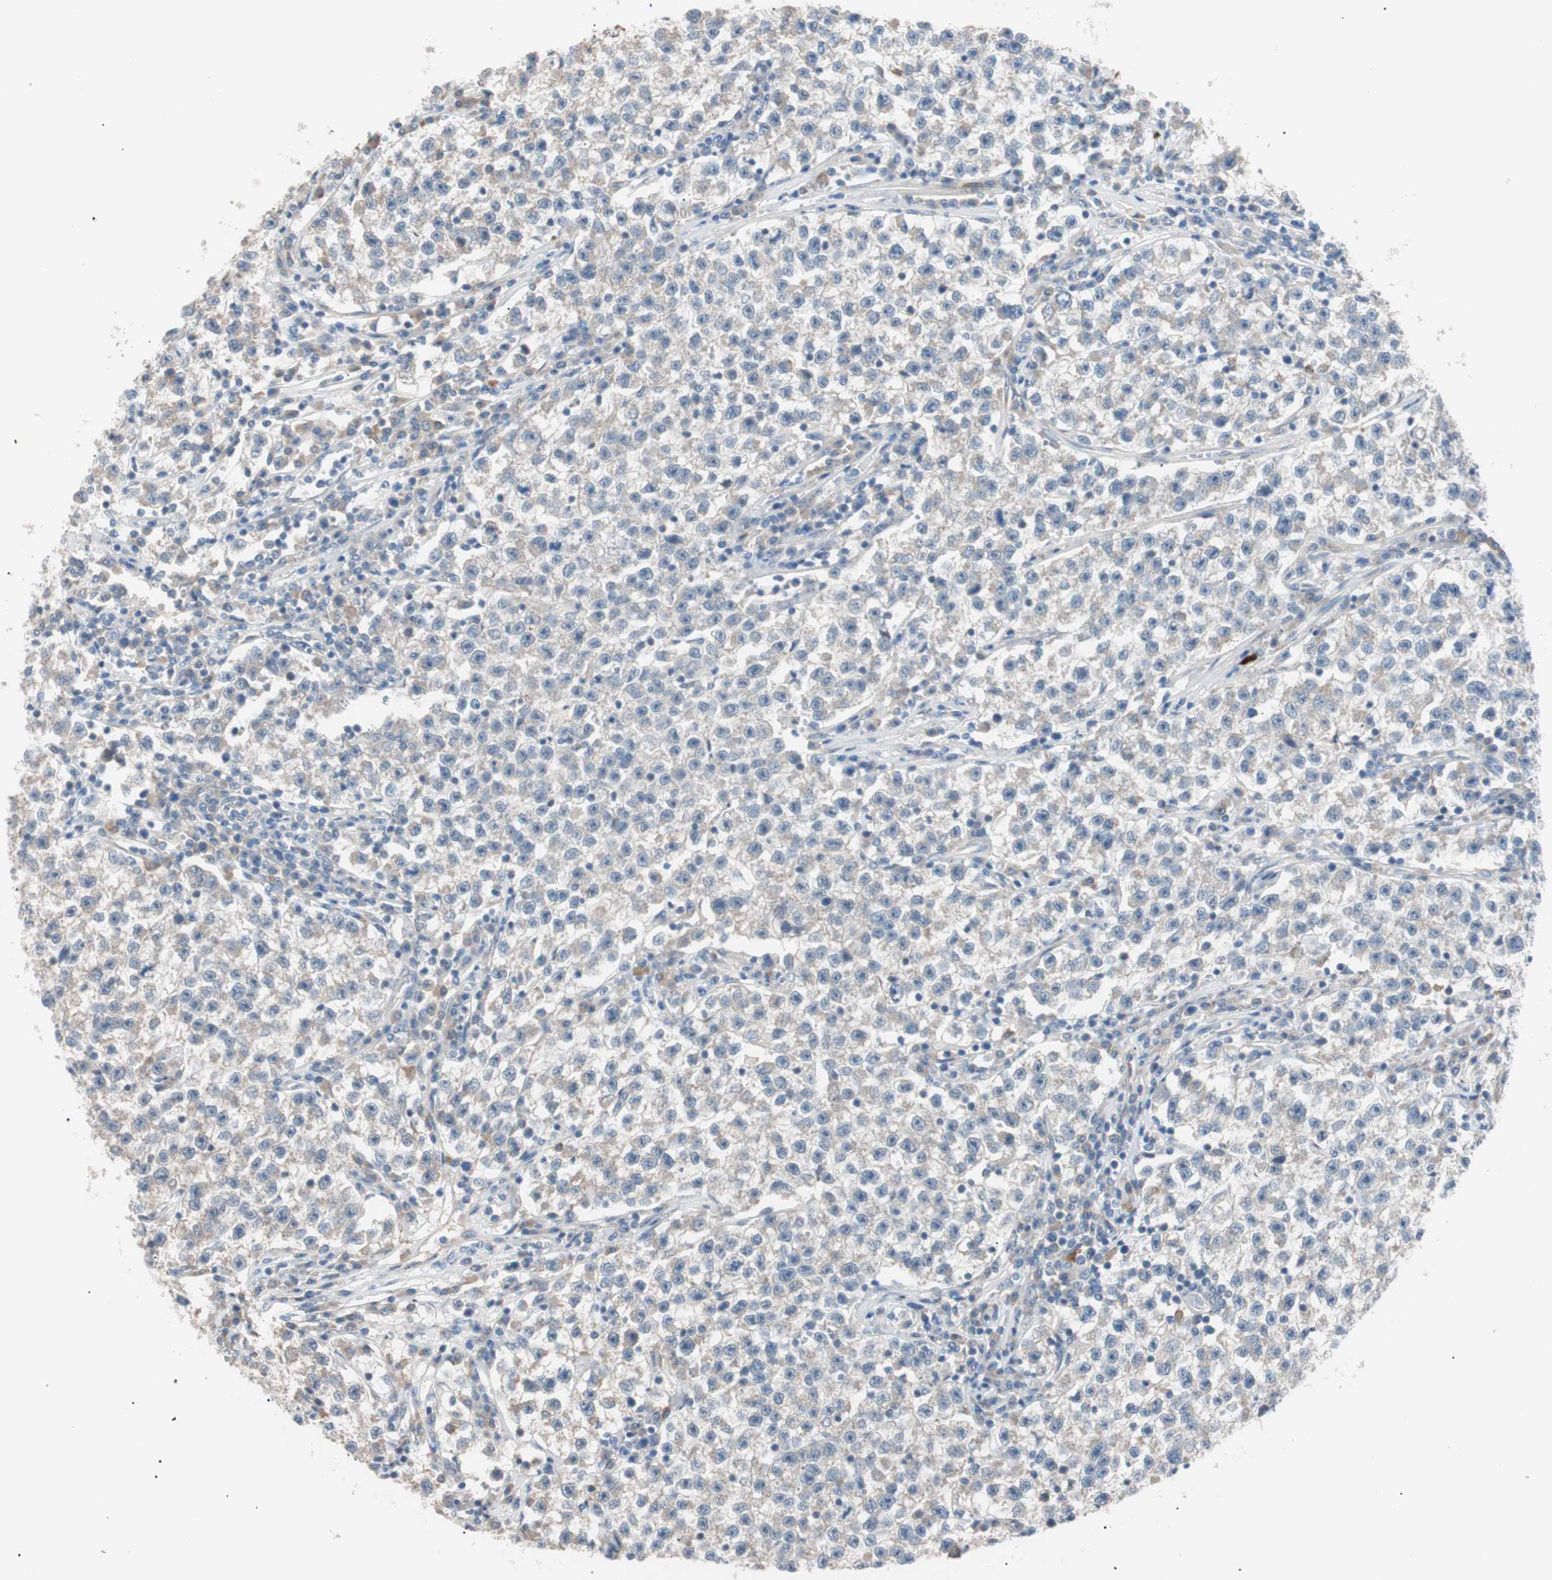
{"staining": {"intensity": "weak", "quantity": "<25%", "location": "cytoplasmic/membranous"}, "tissue": "testis cancer", "cell_type": "Tumor cells", "image_type": "cancer", "snomed": [{"axis": "morphology", "description": "Seminoma, NOS"}, {"axis": "topography", "description": "Testis"}], "caption": "Photomicrograph shows no protein expression in tumor cells of testis cancer tissue. Brightfield microscopy of immunohistochemistry stained with DAB (brown) and hematoxylin (blue), captured at high magnification.", "gene": "SMG1", "patient": {"sex": "male", "age": 22}}